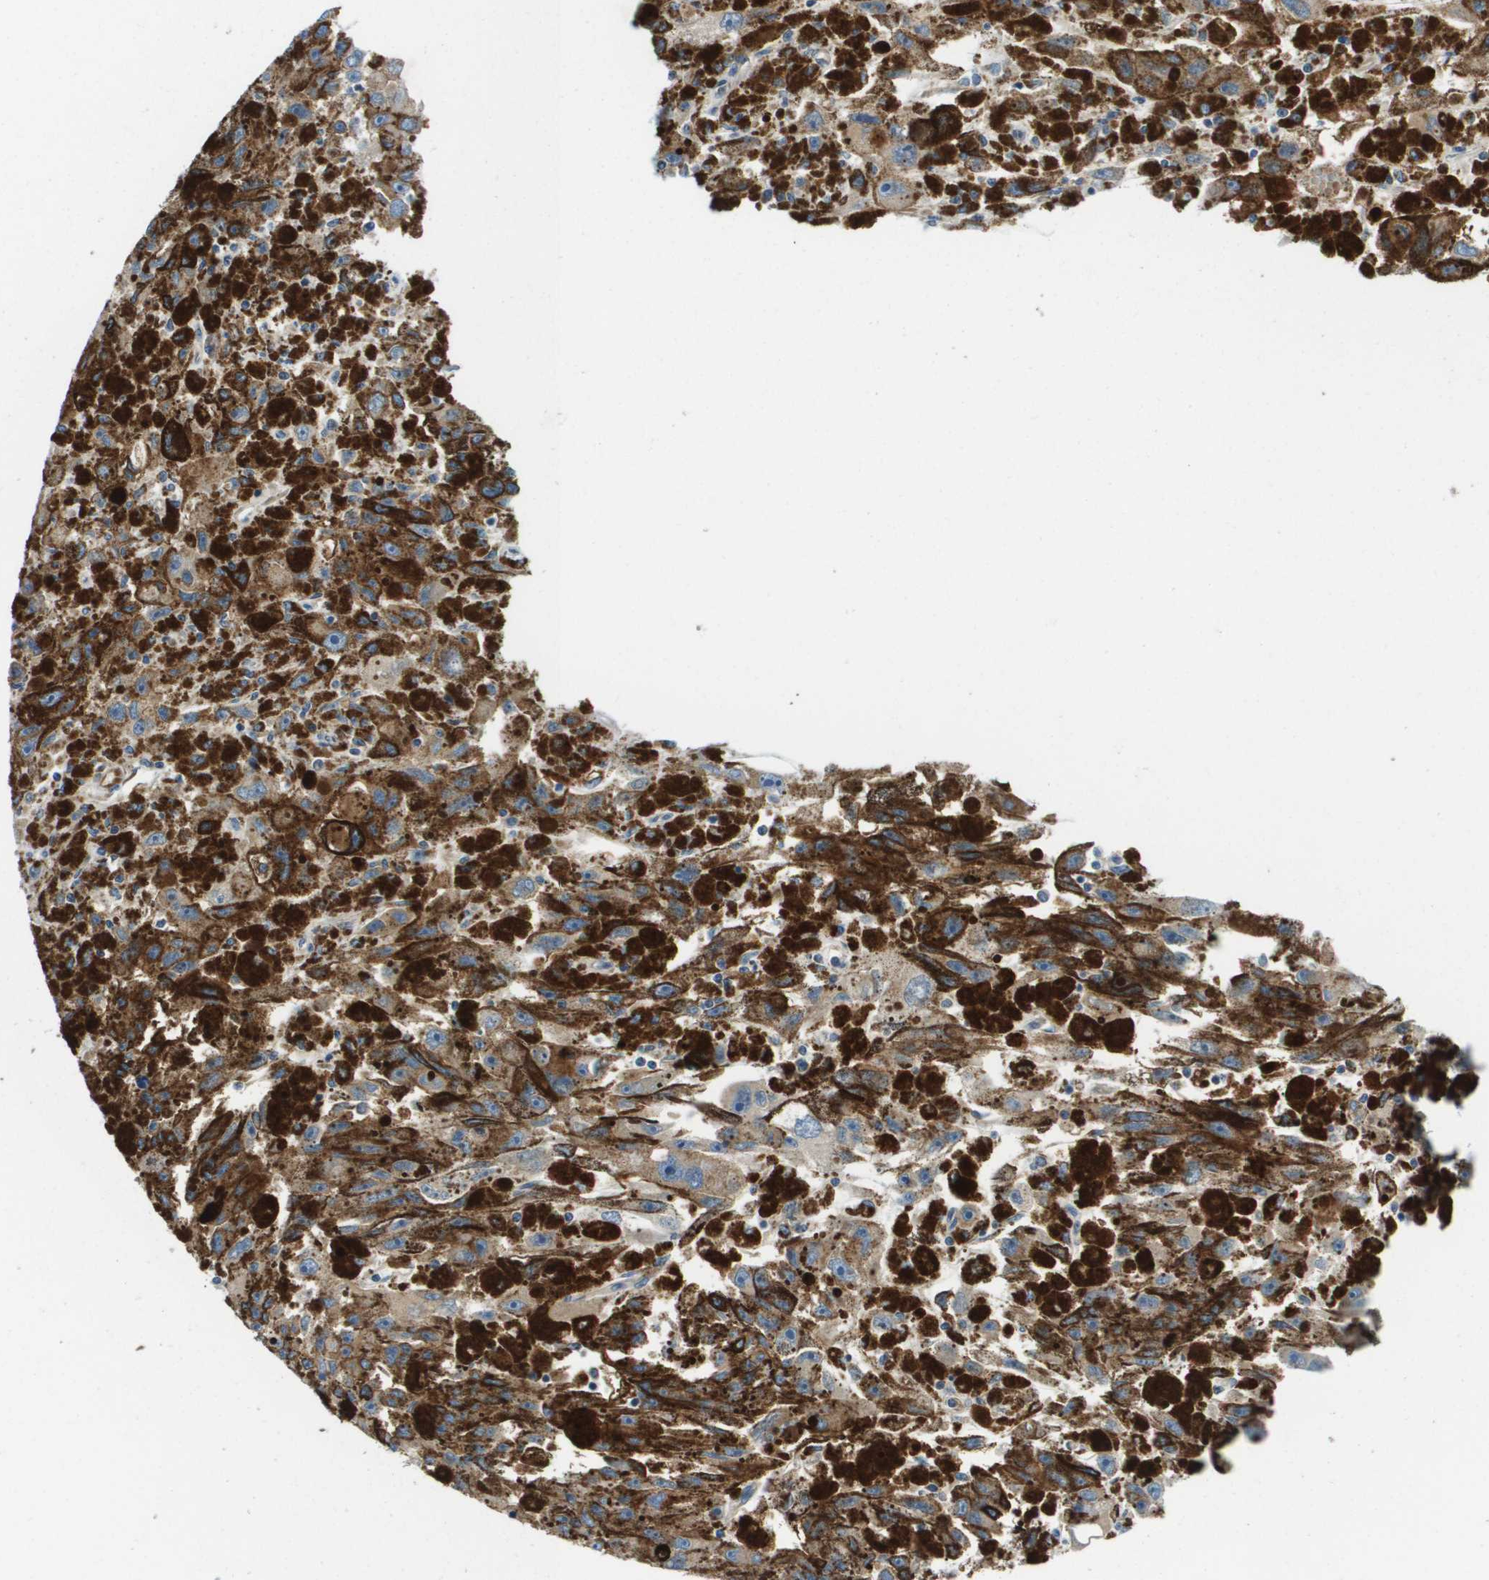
{"staining": {"intensity": "weak", "quantity": ">75%", "location": "cytoplasmic/membranous"}, "tissue": "melanoma", "cell_type": "Tumor cells", "image_type": "cancer", "snomed": [{"axis": "morphology", "description": "Malignant melanoma, NOS"}, {"axis": "topography", "description": "Skin"}], "caption": "There is low levels of weak cytoplasmic/membranous staining in tumor cells of melanoma, as demonstrated by immunohistochemical staining (brown color).", "gene": "HSD17B12", "patient": {"sex": "female", "age": 104}}